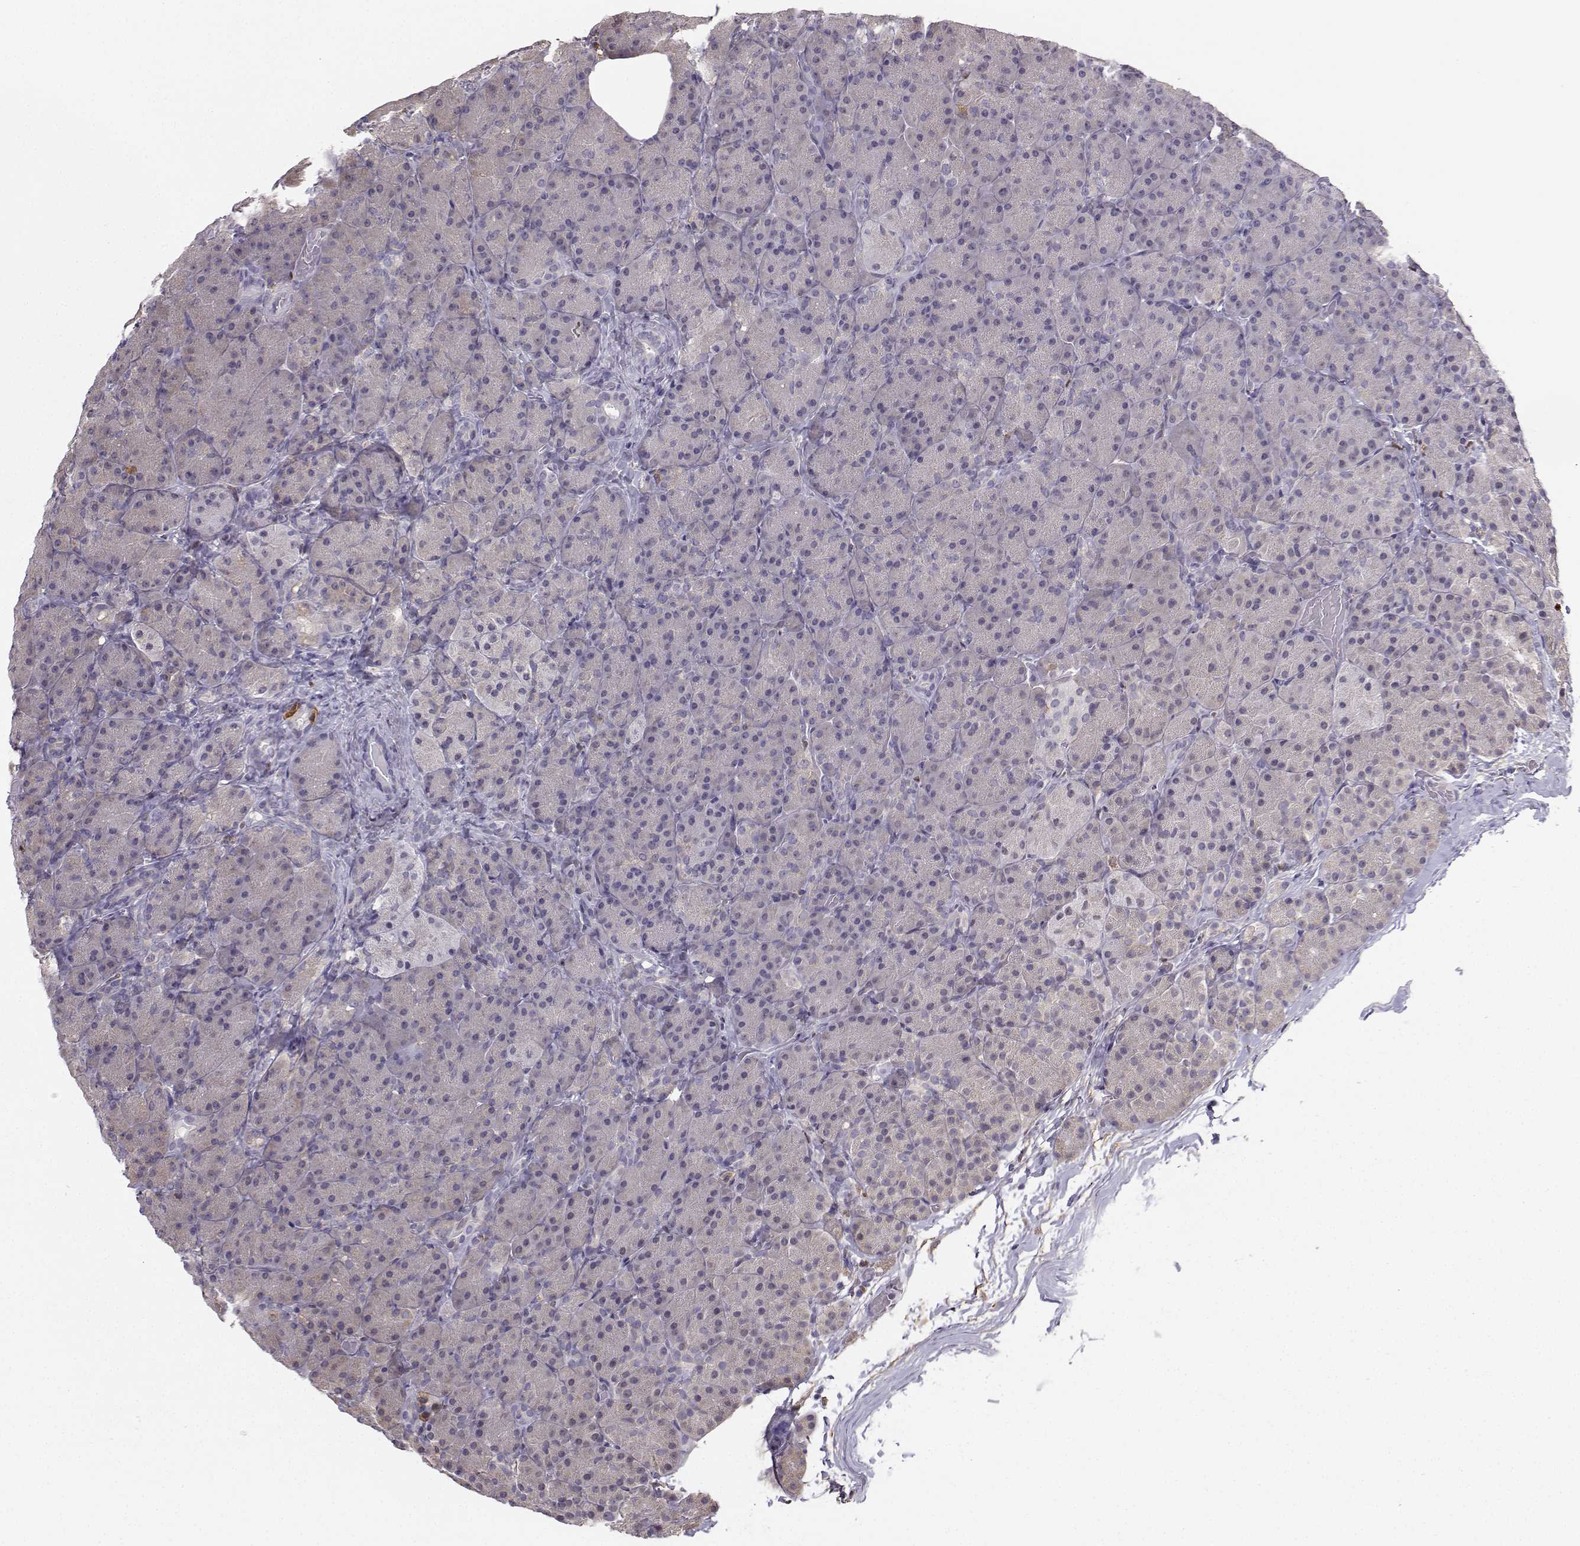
{"staining": {"intensity": "negative", "quantity": "none", "location": "none"}, "tissue": "pancreas", "cell_type": "Exocrine glandular cells", "image_type": "normal", "snomed": [{"axis": "morphology", "description": "Normal tissue, NOS"}, {"axis": "topography", "description": "Pancreas"}], "caption": "The immunohistochemistry (IHC) histopathology image has no significant staining in exocrine glandular cells of pancreas.", "gene": "DCLK3", "patient": {"sex": "male", "age": 57}}